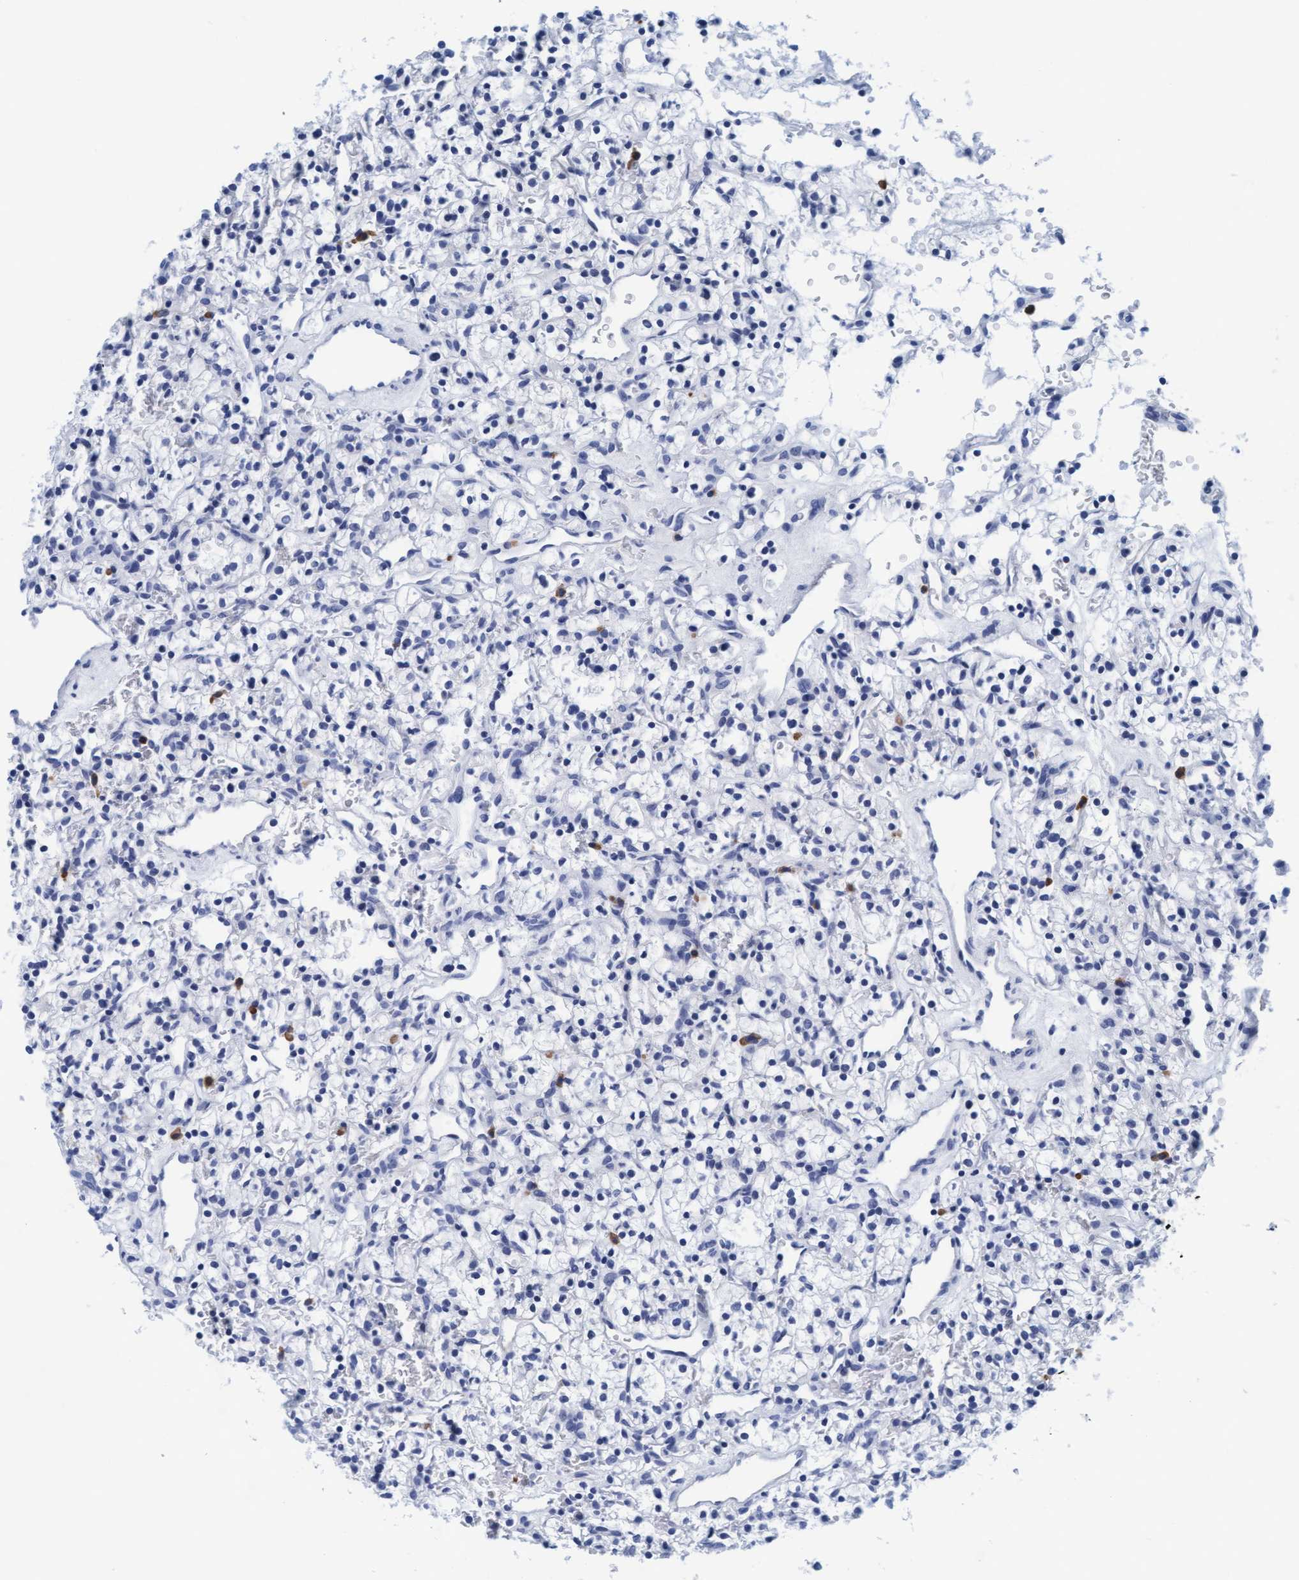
{"staining": {"intensity": "negative", "quantity": "none", "location": "none"}, "tissue": "renal cancer", "cell_type": "Tumor cells", "image_type": "cancer", "snomed": [{"axis": "morphology", "description": "Adenocarcinoma, NOS"}, {"axis": "topography", "description": "Kidney"}], "caption": "Immunohistochemistry histopathology image of neoplastic tissue: human renal cancer (adenocarcinoma) stained with DAB (3,3'-diaminobenzidine) displays no significant protein expression in tumor cells.", "gene": "ARSG", "patient": {"sex": "female", "age": 57}}